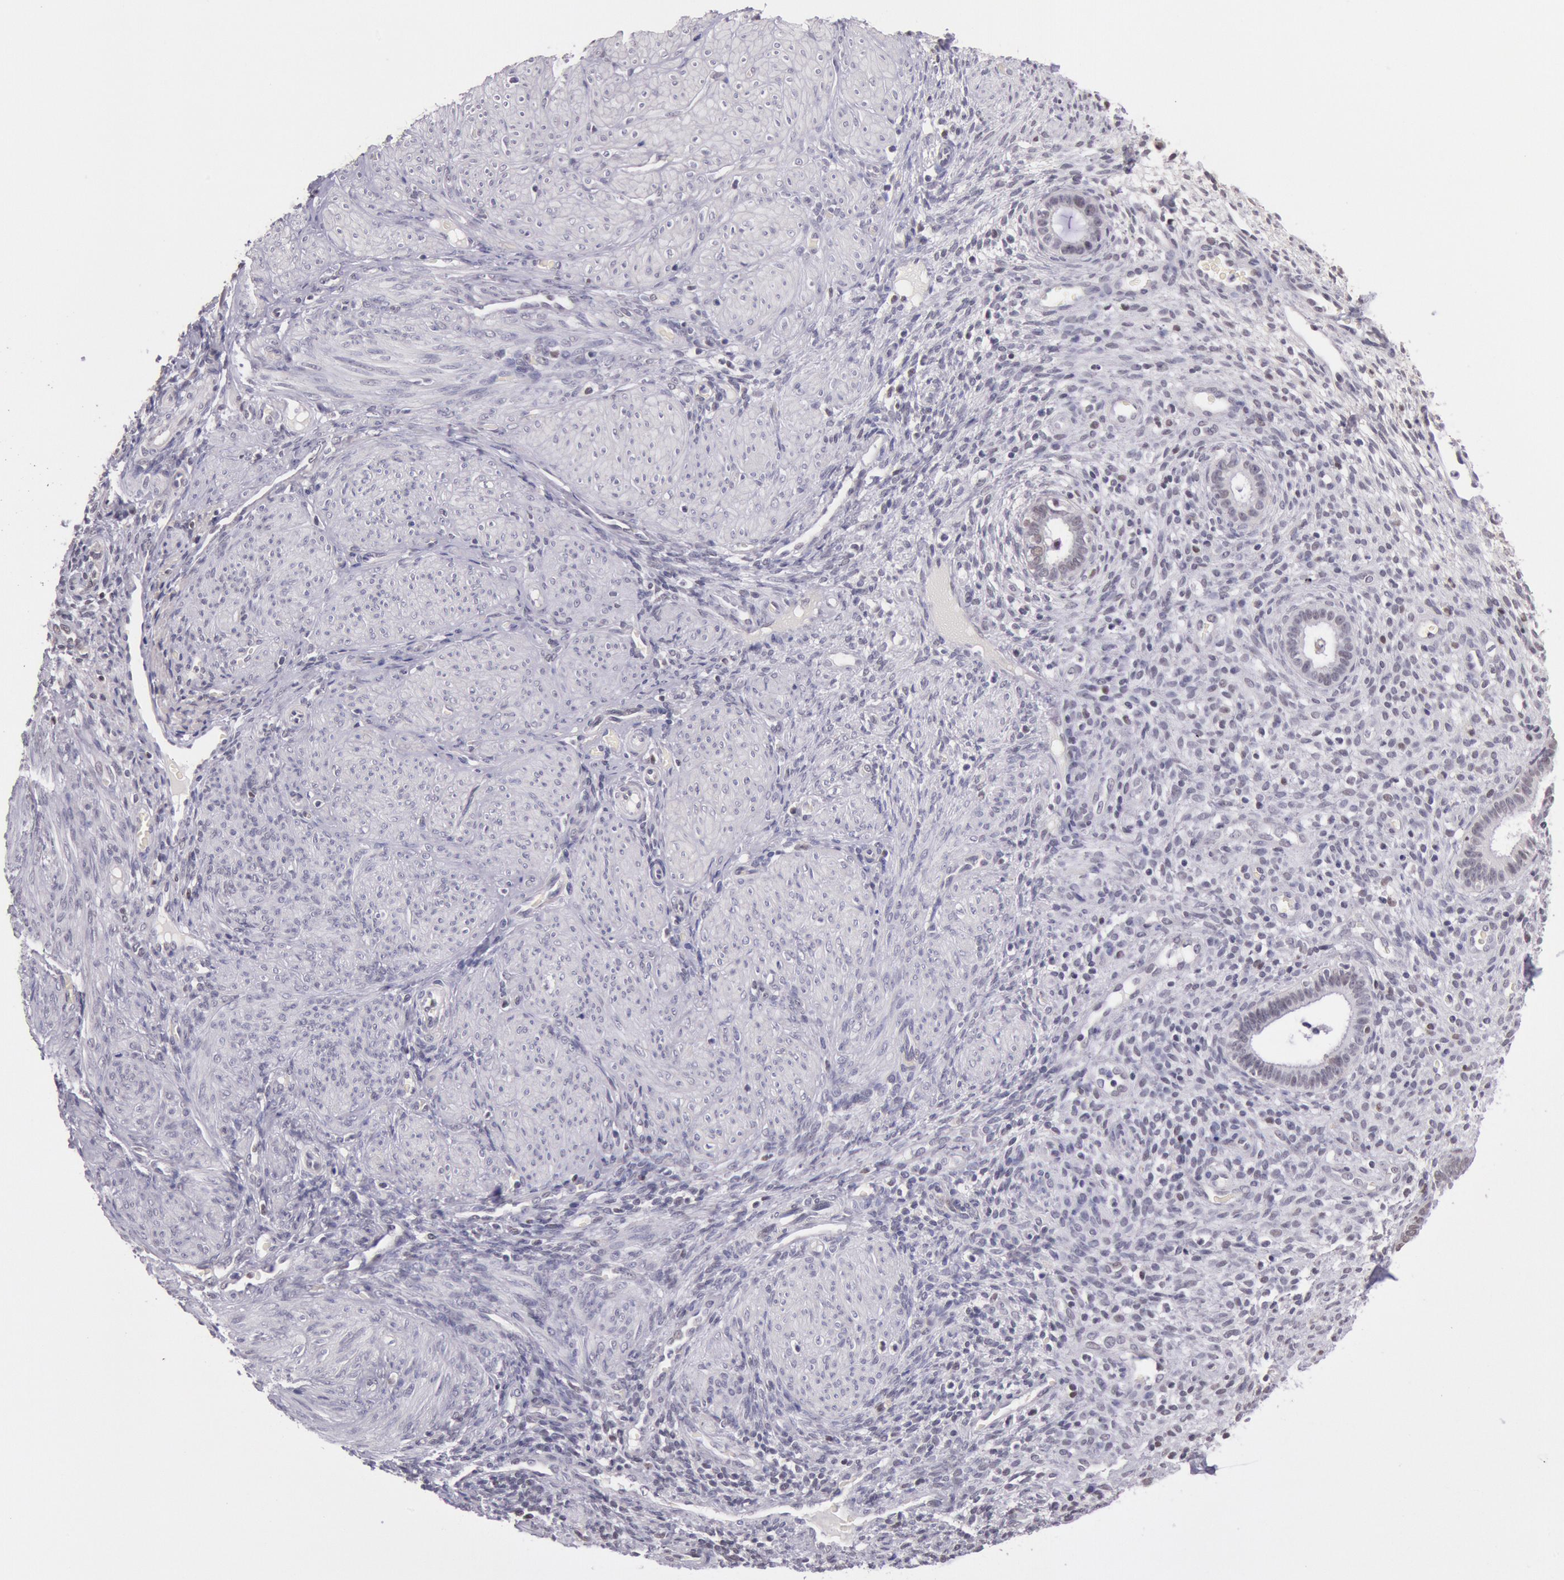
{"staining": {"intensity": "negative", "quantity": "none", "location": "none"}, "tissue": "endometrium", "cell_type": "Cells in endometrial stroma", "image_type": "normal", "snomed": [{"axis": "morphology", "description": "Normal tissue, NOS"}, {"axis": "topography", "description": "Endometrium"}], "caption": "An image of endometrium stained for a protein displays no brown staining in cells in endometrial stroma. Nuclei are stained in blue.", "gene": "TASL", "patient": {"sex": "female", "age": 72}}